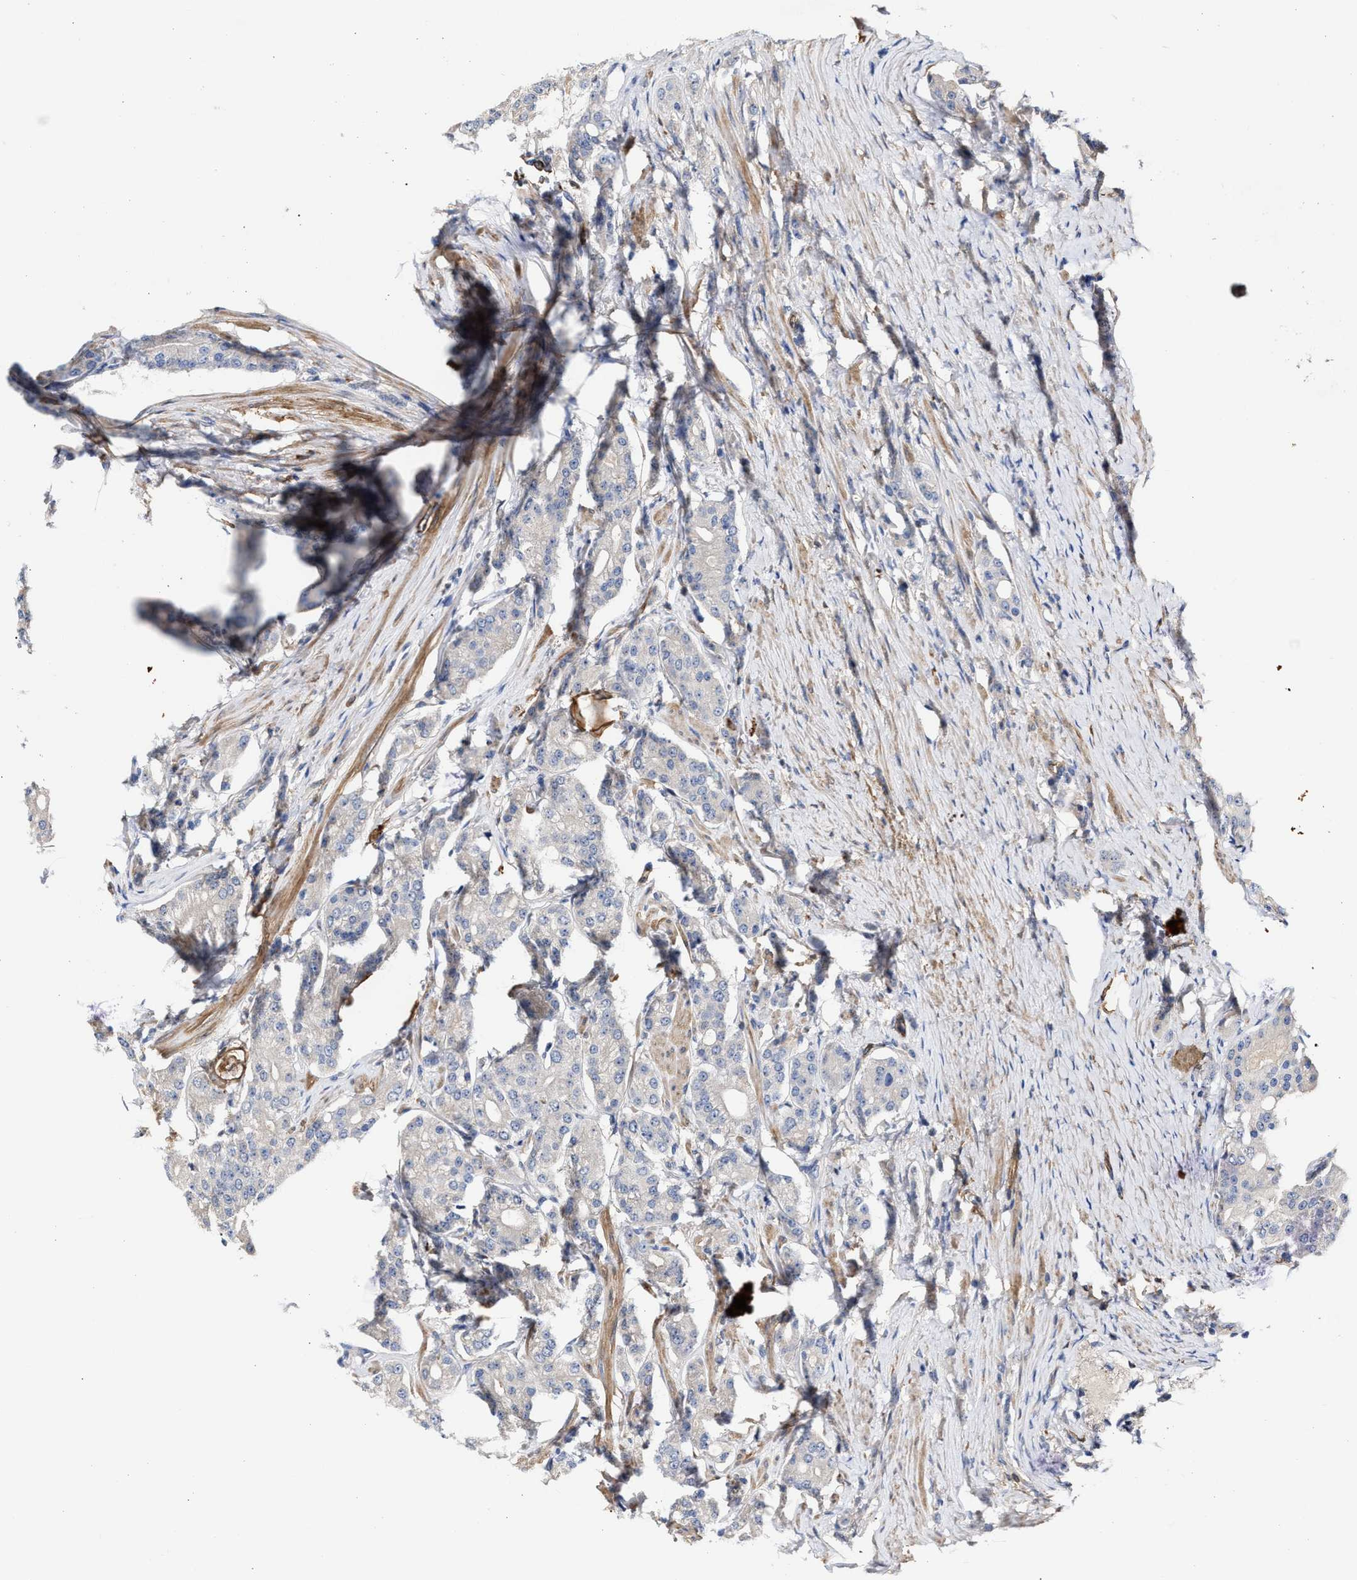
{"staining": {"intensity": "negative", "quantity": "none", "location": "none"}, "tissue": "prostate cancer", "cell_type": "Tumor cells", "image_type": "cancer", "snomed": [{"axis": "morphology", "description": "Adenocarcinoma, High grade"}, {"axis": "topography", "description": "Prostate"}], "caption": "The image exhibits no significant staining in tumor cells of prostate cancer. (Brightfield microscopy of DAB (3,3'-diaminobenzidine) immunohistochemistry at high magnification).", "gene": "HS3ST5", "patient": {"sex": "male", "age": 71}}